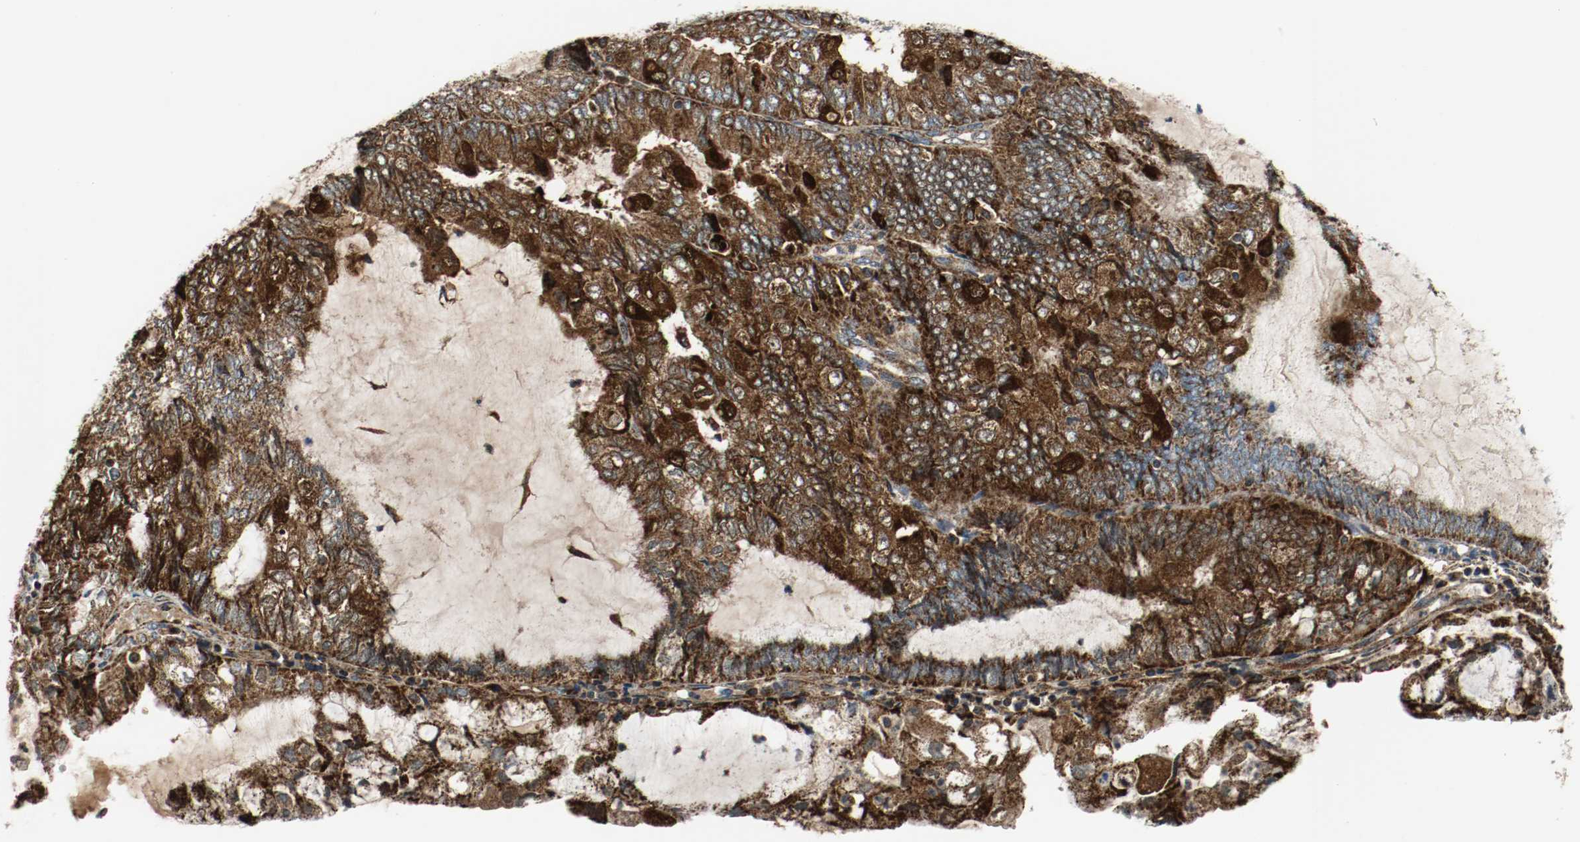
{"staining": {"intensity": "strong", "quantity": ">75%", "location": "cytoplasmic/membranous"}, "tissue": "endometrial cancer", "cell_type": "Tumor cells", "image_type": "cancer", "snomed": [{"axis": "morphology", "description": "Adenocarcinoma, NOS"}, {"axis": "topography", "description": "Endometrium"}], "caption": "Endometrial adenocarcinoma stained with DAB (3,3'-diaminobenzidine) IHC shows high levels of strong cytoplasmic/membranous positivity in approximately >75% of tumor cells.", "gene": "TXNRD1", "patient": {"sex": "female", "age": 81}}